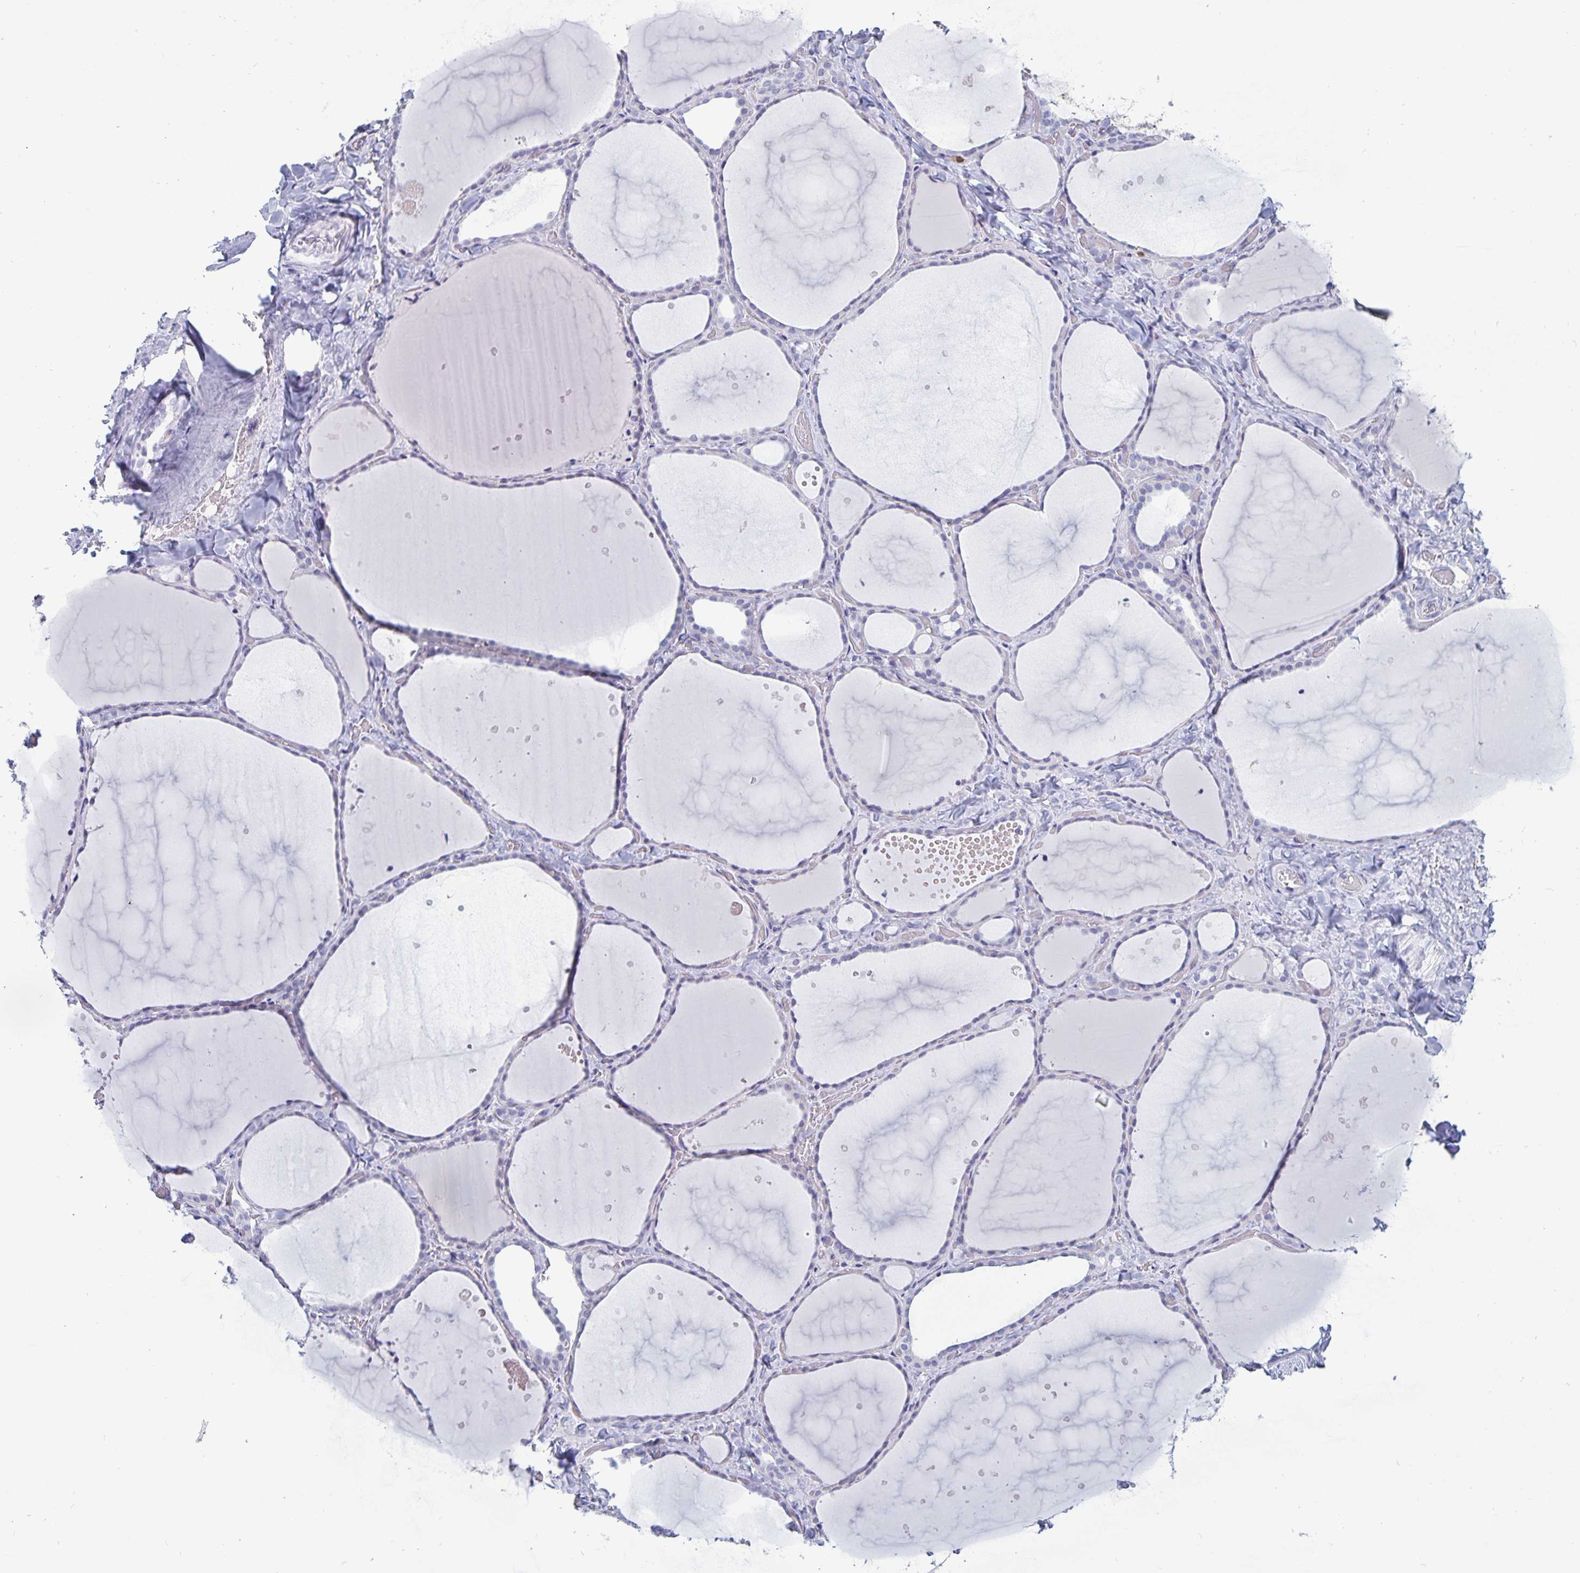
{"staining": {"intensity": "negative", "quantity": "none", "location": "none"}, "tissue": "thyroid gland", "cell_type": "Glandular cells", "image_type": "normal", "snomed": [{"axis": "morphology", "description": "Normal tissue, NOS"}, {"axis": "topography", "description": "Thyroid gland"}], "caption": "Immunohistochemistry (IHC) photomicrograph of normal human thyroid gland stained for a protein (brown), which reveals no staining in glandular cells. (Immunohistochemistry (IHC), brightfield microscopy, high magnification).", "gene": "PLCB3", "patient": {"sex": "female", "age": 36}}